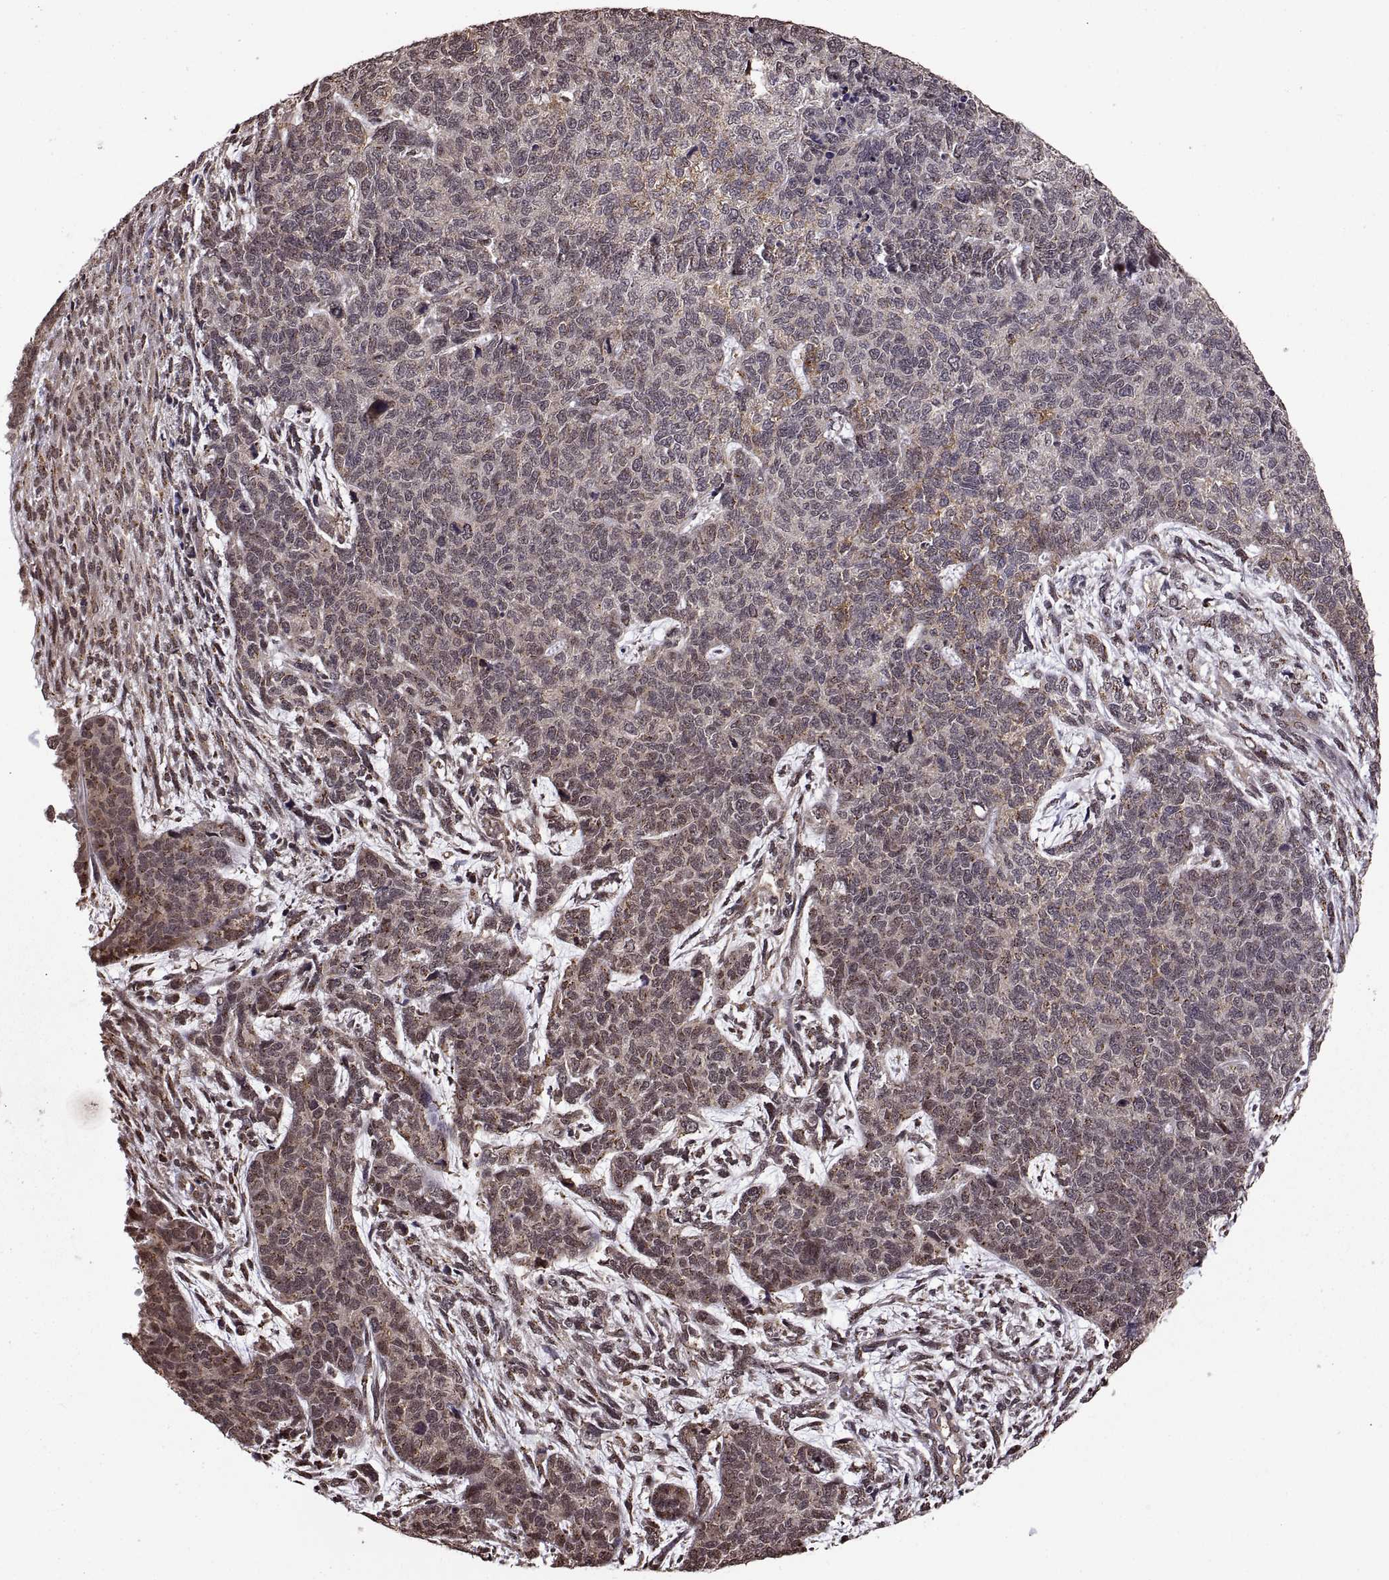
{"staining": {"intensity": "weak", "quantity": "<25%", "location": "cytoplasmic/membranous"}, "tissue": "cervical cancer", "cell_type": "Tumor cells", "image_type": "cancer", "snomed": [{"axis": "morphology", "description": "Squamous cell carcinoma, NOS"}, {"axis": "topography", "description": "Cervix"}], "caption": "This is an immunohistochemistry micrograph of human cervical squamous cell carcinoma. There is no staining in tumor cells.", "gene": "ARRB1", "patient": {"sex": "female", "age": 63}}